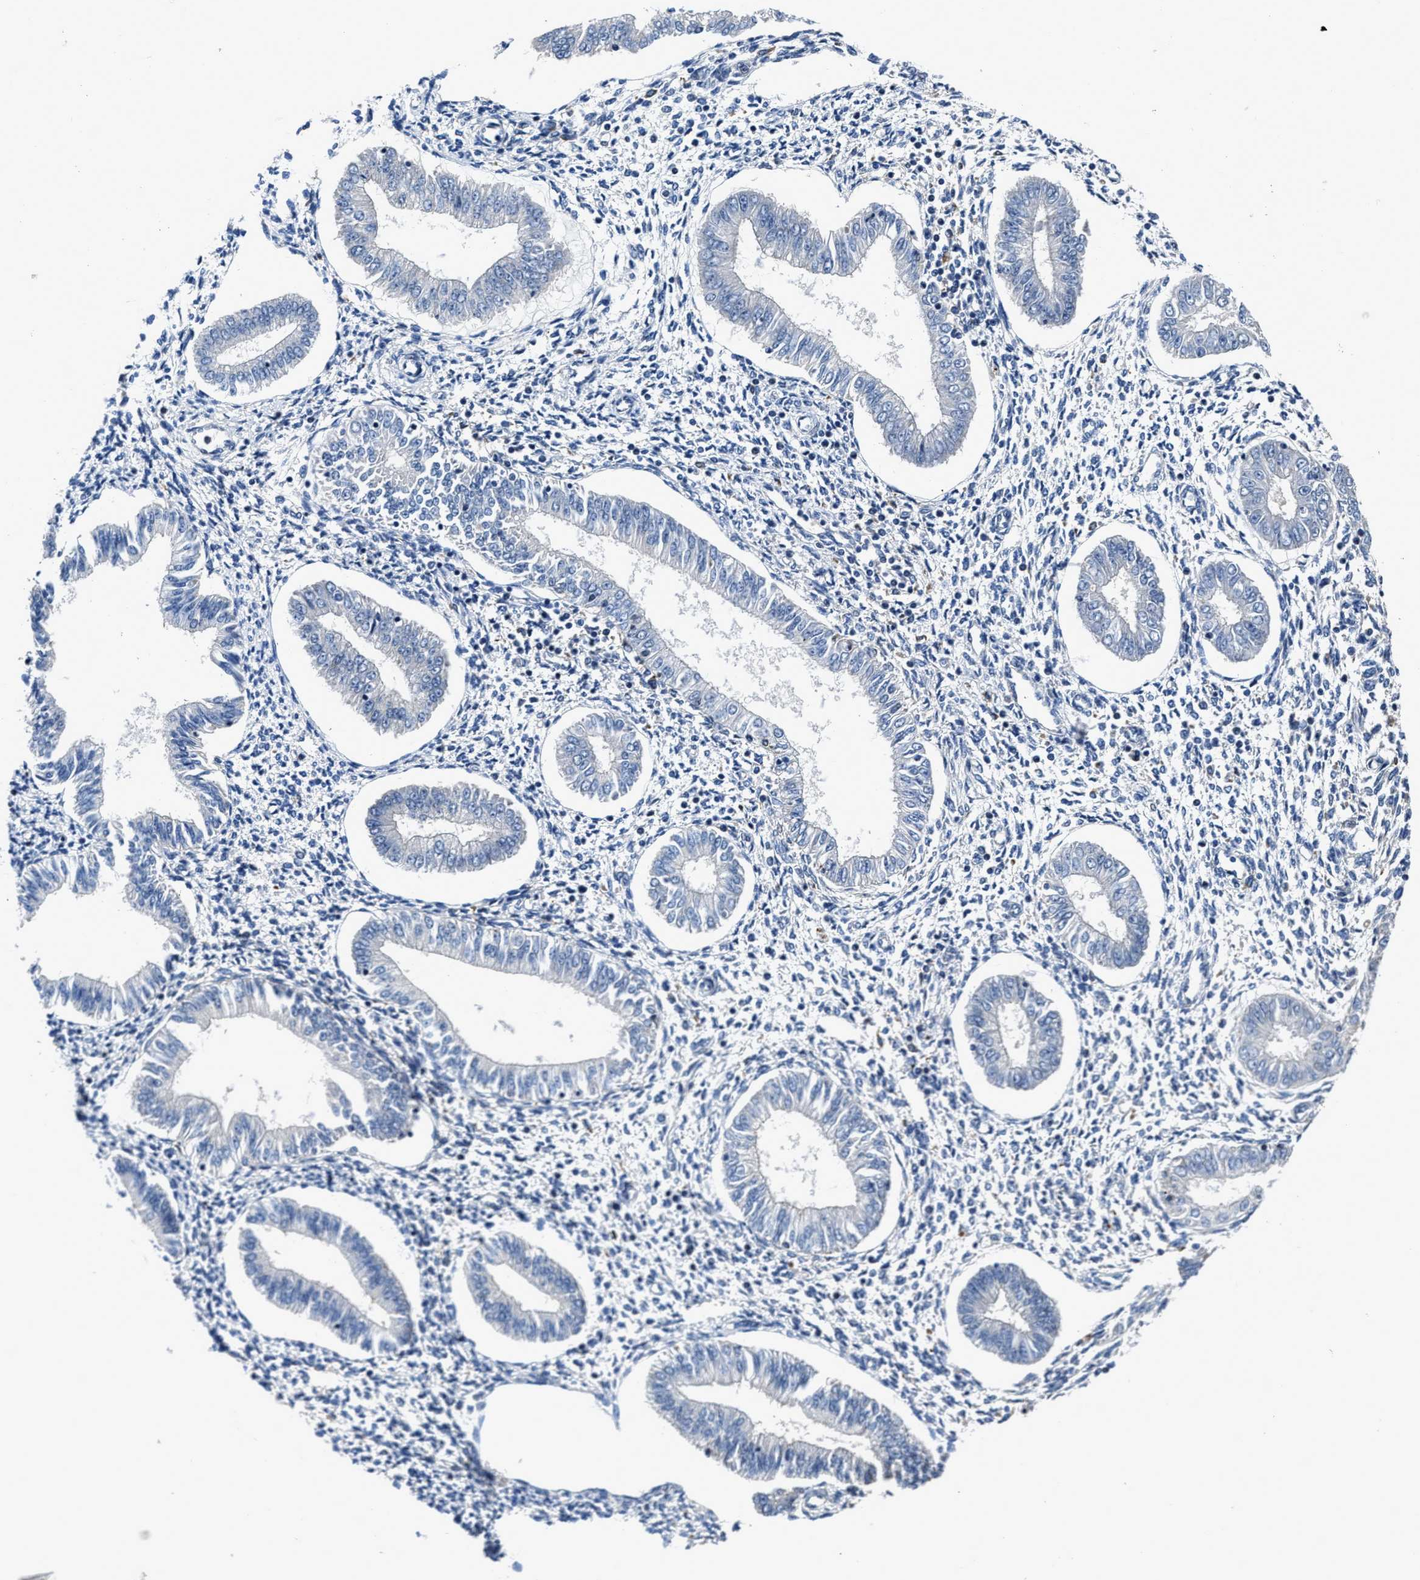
{"staining": {"intensity": "negative", "quantity": "none", "location": "none"}, "tissue": "endometrium", "cell_type": "Cells in endometrial stroma", "image_type": "normal", "snomed": [{"axis": "morphology", "description": "Normal tissue, NOS"}, {"axis": "topography", "description": "Endometrium"}], "caption": "This is an immunohistochemistry (IHC) micrograph of normal endometrium. There is no positivity in cells in endometrial stroma.", "gene": "C2orf66", "patient": {"sex": "female", "age": 50}}